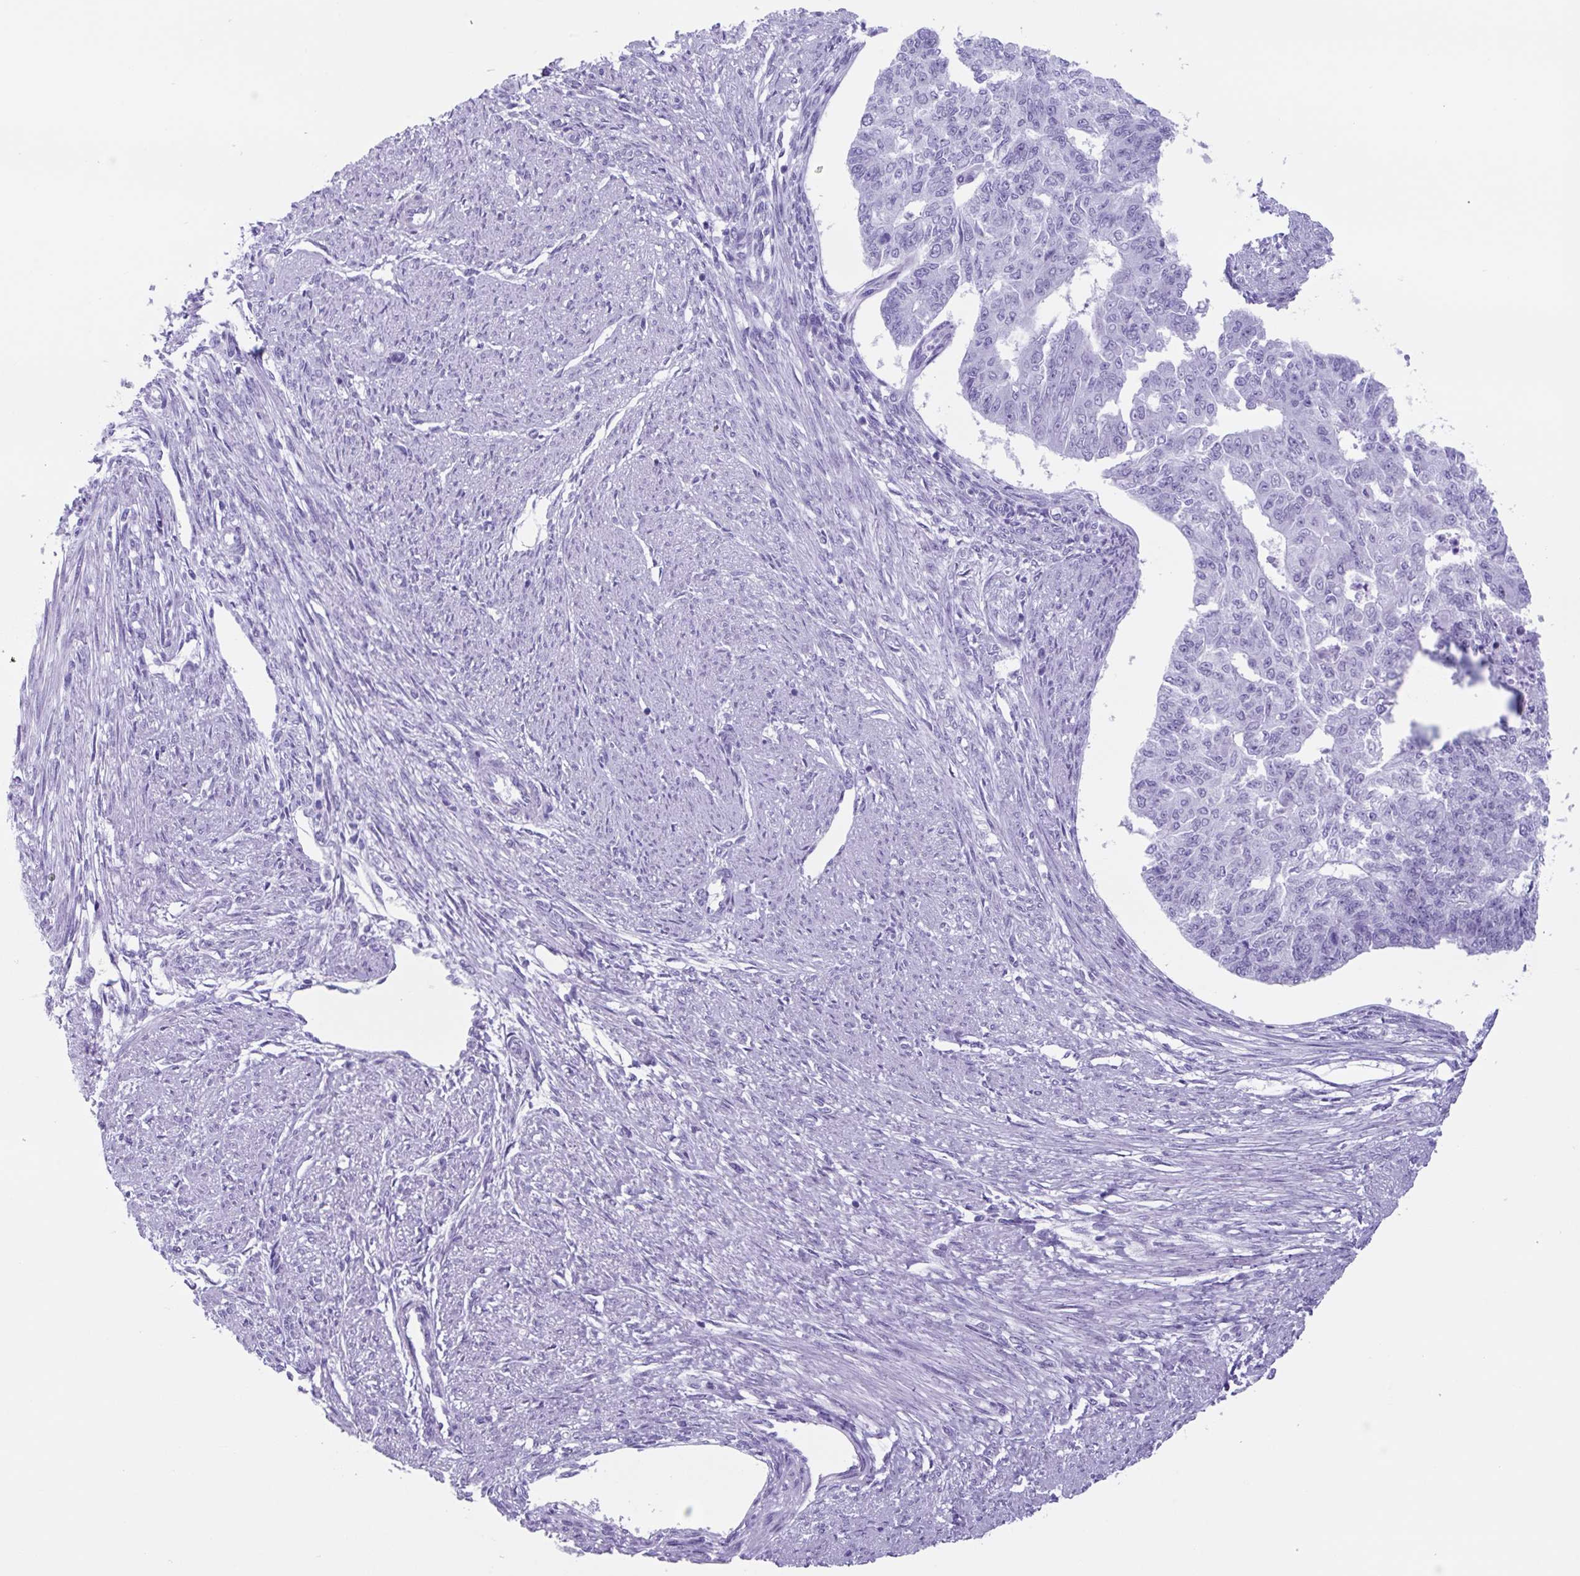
{"staining": {"intensity": "negative", "quantity": "none", "location": "none"}, "tissue": "endometrial cancer", "cell_type": "Tumor cells", "image_type": "cancer", "snomed": [{"axis": "morphology", "description": "Adenocarcinoma, NOS"}, {"axis": "topography", "description": "Endometrium"}], "caption": "Immunohistochemical staining of endometrial cancer reveals no significant expression in tumor cells. (Stains: DAB (3,3'-diaminobenzidine) immunohistochemistry (IHC) with hematoxylin counter stain, Microscopy: brightfield microscopy at high magnification).", "gene": "TNFRSF8", "patient": {"sex": "female", "age": 32}}